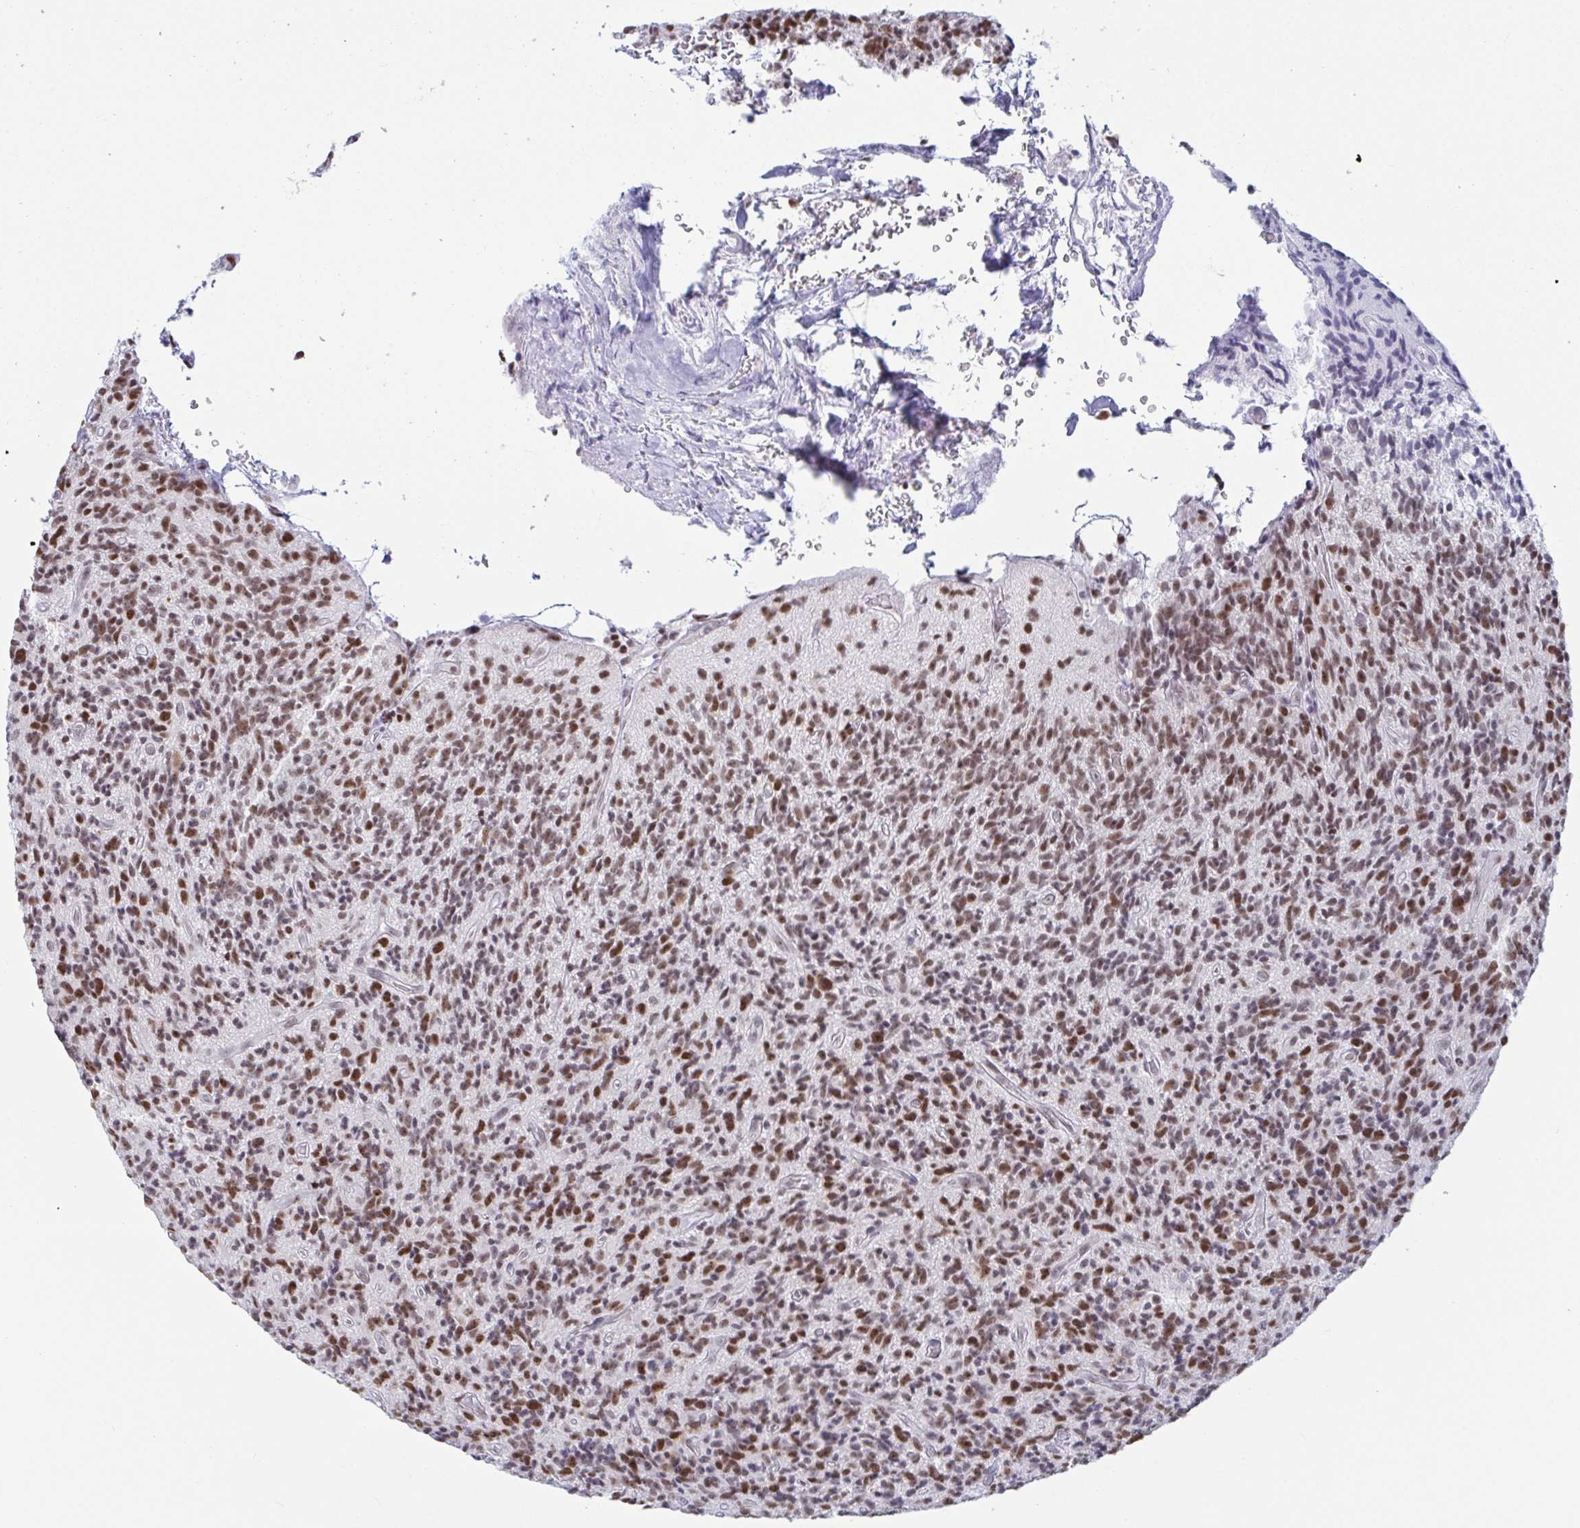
{"staining": {"intensity": "moderate", "quantity": ">75%", "location": "nuclear"}, "tissue": "glioma", "cell_type": "Tumor cells", "image_type": "cancer", "snomed": [{"axis": "morphology", "description": "Glioma, malignant, High grade"}, {"axis": "topography", "description": "Brain"}], "caption": "Approximately >75% of tumor cells in glioma exhibit moderate nuclear protein expression as visualized by brown immunohistochemical staining.", "gene": "SUPT16H", "patient": {"sex": "male", "age": 76}}